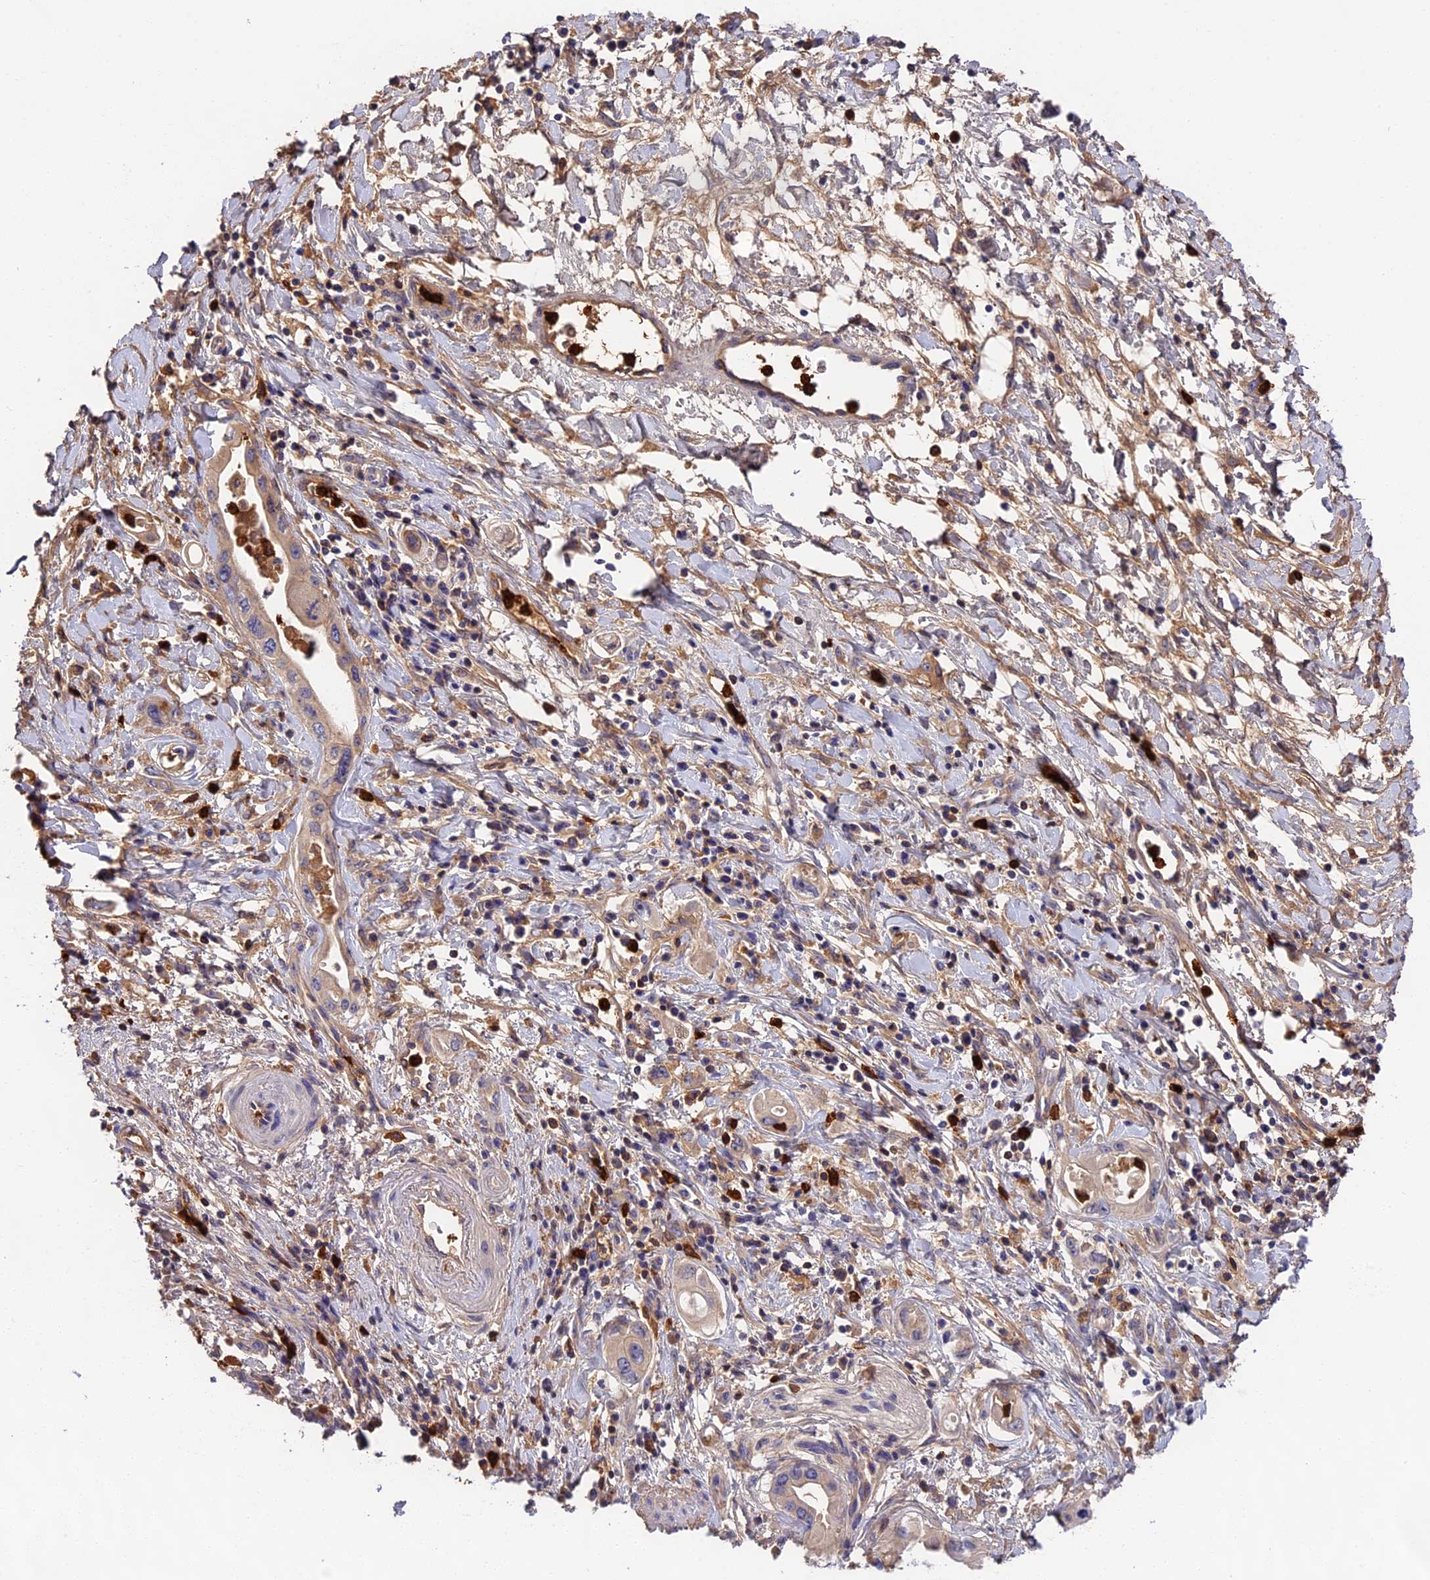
{"staining": {"intensity": "weak", "quantity": "25%-75%", "location": "cytoplasmic/membranous"}, "tissue": "pancreatic cancer", "cell_type": "Tumor cells", "image_type": "cancer", "snomed": [{"axis": "morphology", "description": "Adenocarcinoma, NOS"}, {"axis": "topography", "description": "Pancreas"}], "caption": "A low amount of weak cytoplasmic/membranous expression is seen in approximately 25%-75% of tumor cells in pancreatic cancer (adenocarcinoma) tissue.", "gene": "ADGRD1", "patient": {"sex": "female", "age": 77}}